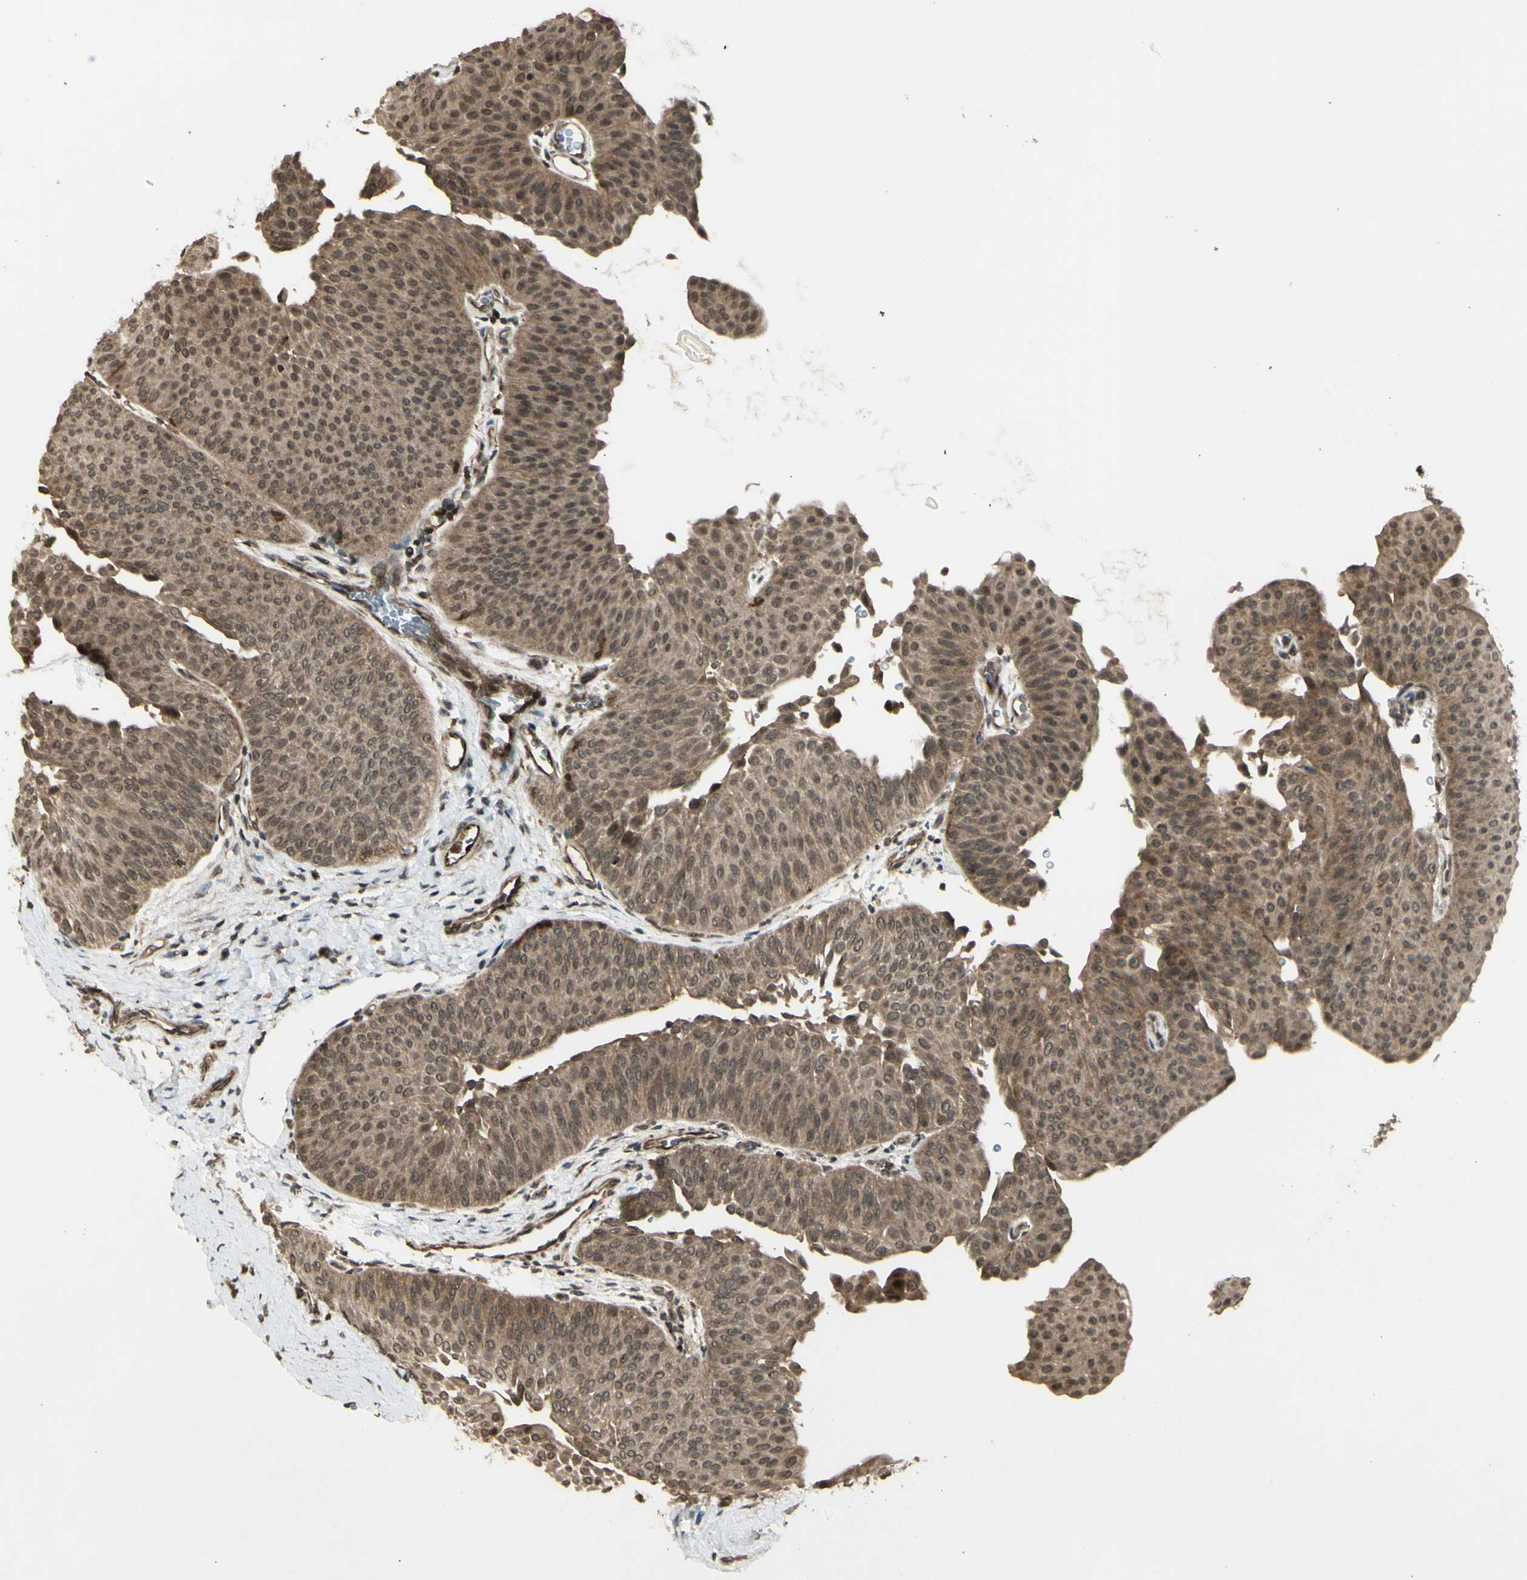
{"staining": {"intensity": "moderate", "quantity": ">75%", "location": "cytoplasmic/membranous"}, "tissue": "urothelial cancer", "cell_type": "Tumor cells", "image_type": "cancer", "snomed": [{"axis": "morphology", "description": "Urothelial carcinoma, Low grade"}, {"axis": "topography", "description": "Urinary bladder"}], "caption": "Tumor cells reveal moderate cytoplasmic/membranous staining in about >75% of cells in urothelial cancer. The protein of interest is stained brown, and the nuclei are stained in blue (DAB (3,3'-diaminobenzidine) IHC with brightfield microscopy, high magnification).", "gene": "BLNK", "patient": {"sex": "female", "age": 60}}